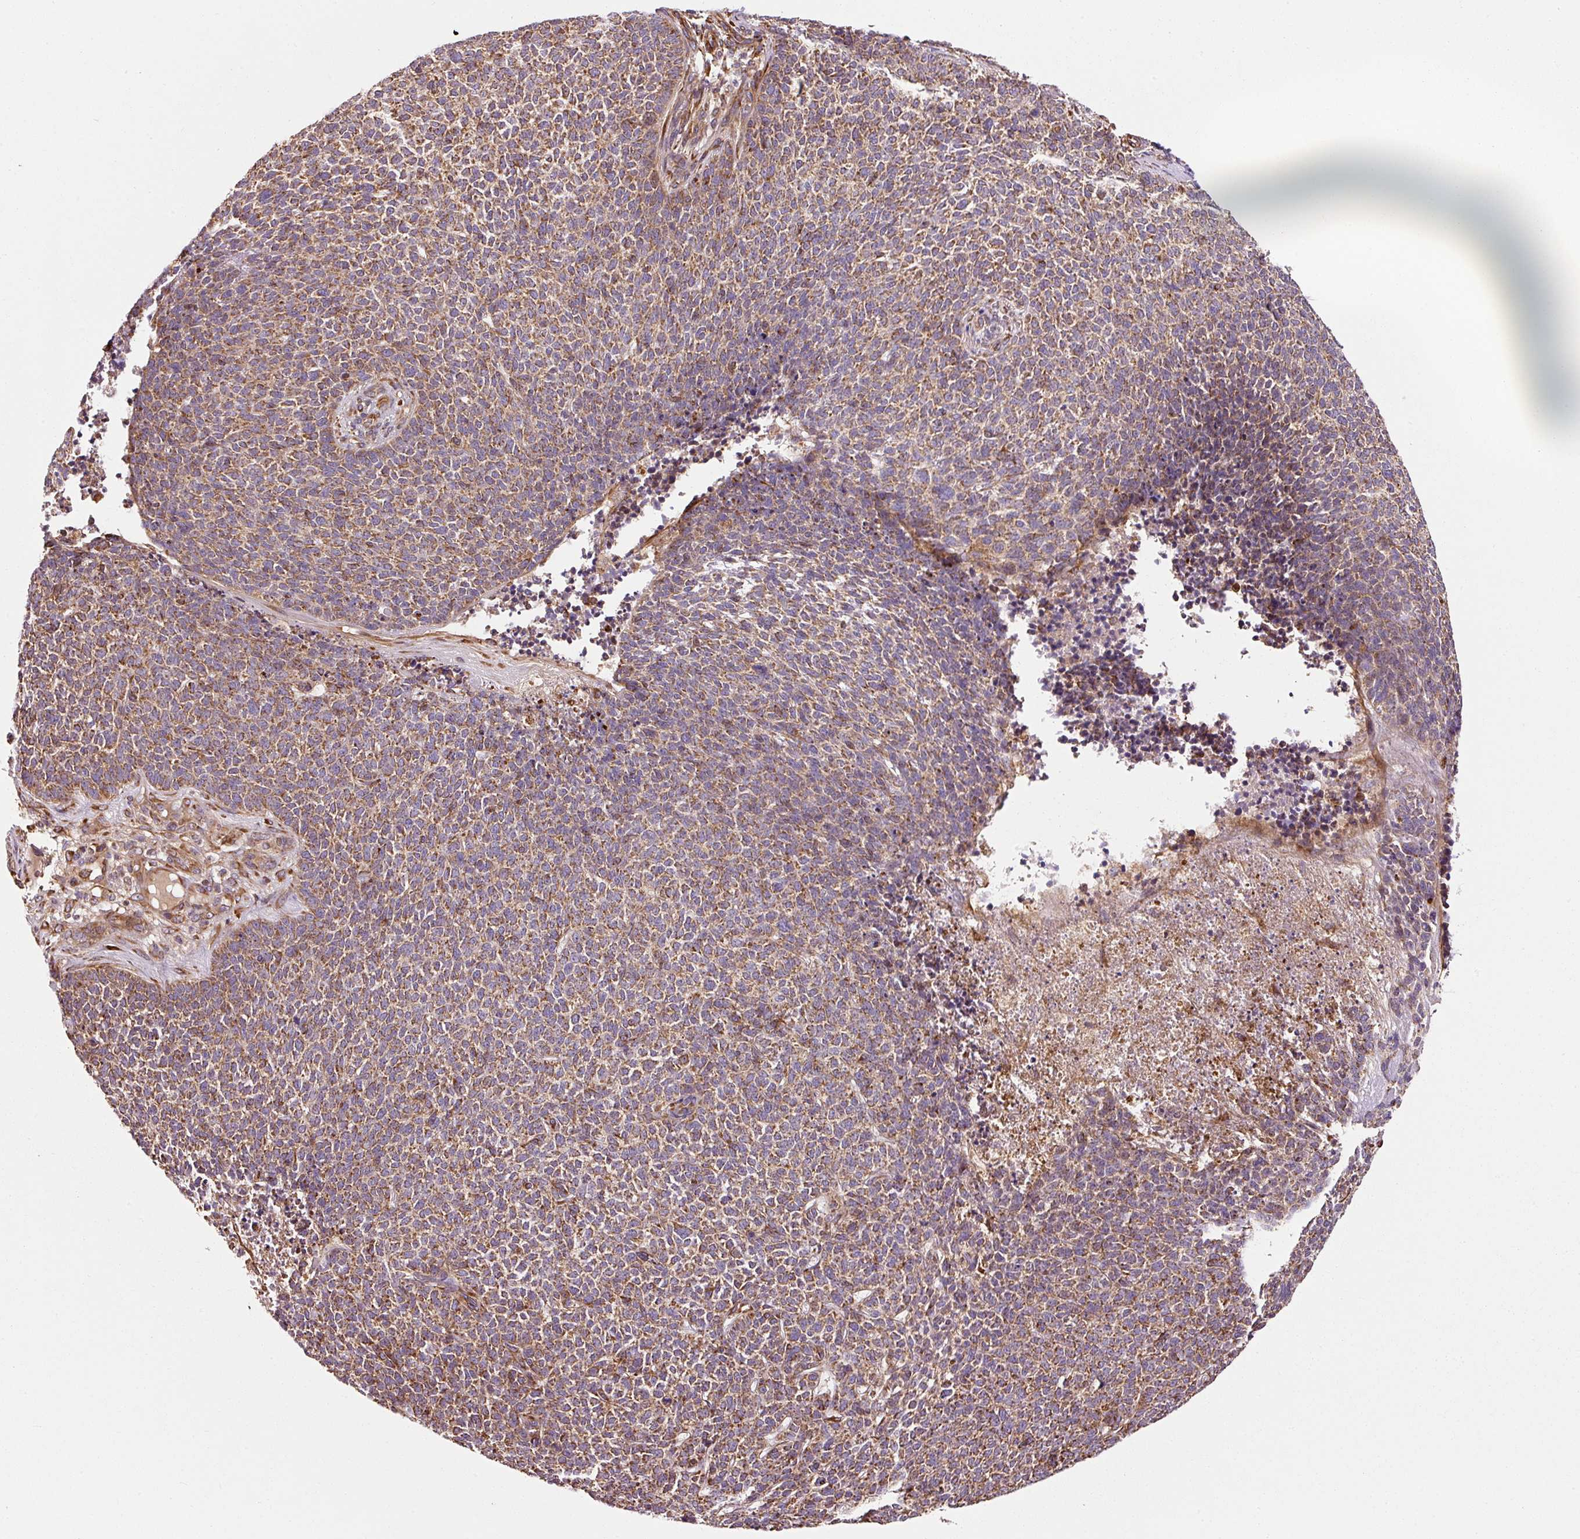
{"staining": {"intensity": "moderate", "quantity": ">75%", "location": "cytoplasmic/membranous"}, "tissue": "skin cancer", "cell_type": "Tumor cells", "image_type": "cancer", "snomed": [{"axis": "morphology", "description": "Basal cell carcinoma"}, {"axis": "topography", "description": "Skin"}], "caption": "High-magnification brightfield microscopy of skin basal cell carcinoma stained with DAB (brown) and counterstained with hematoxylin (blue). tumor cells exhibit moderate cytoplasmic/membranous expression is seen in approximately>75% of cells.", "gene": "ISCU", "patient": {"sex": "female", "age": 84}}